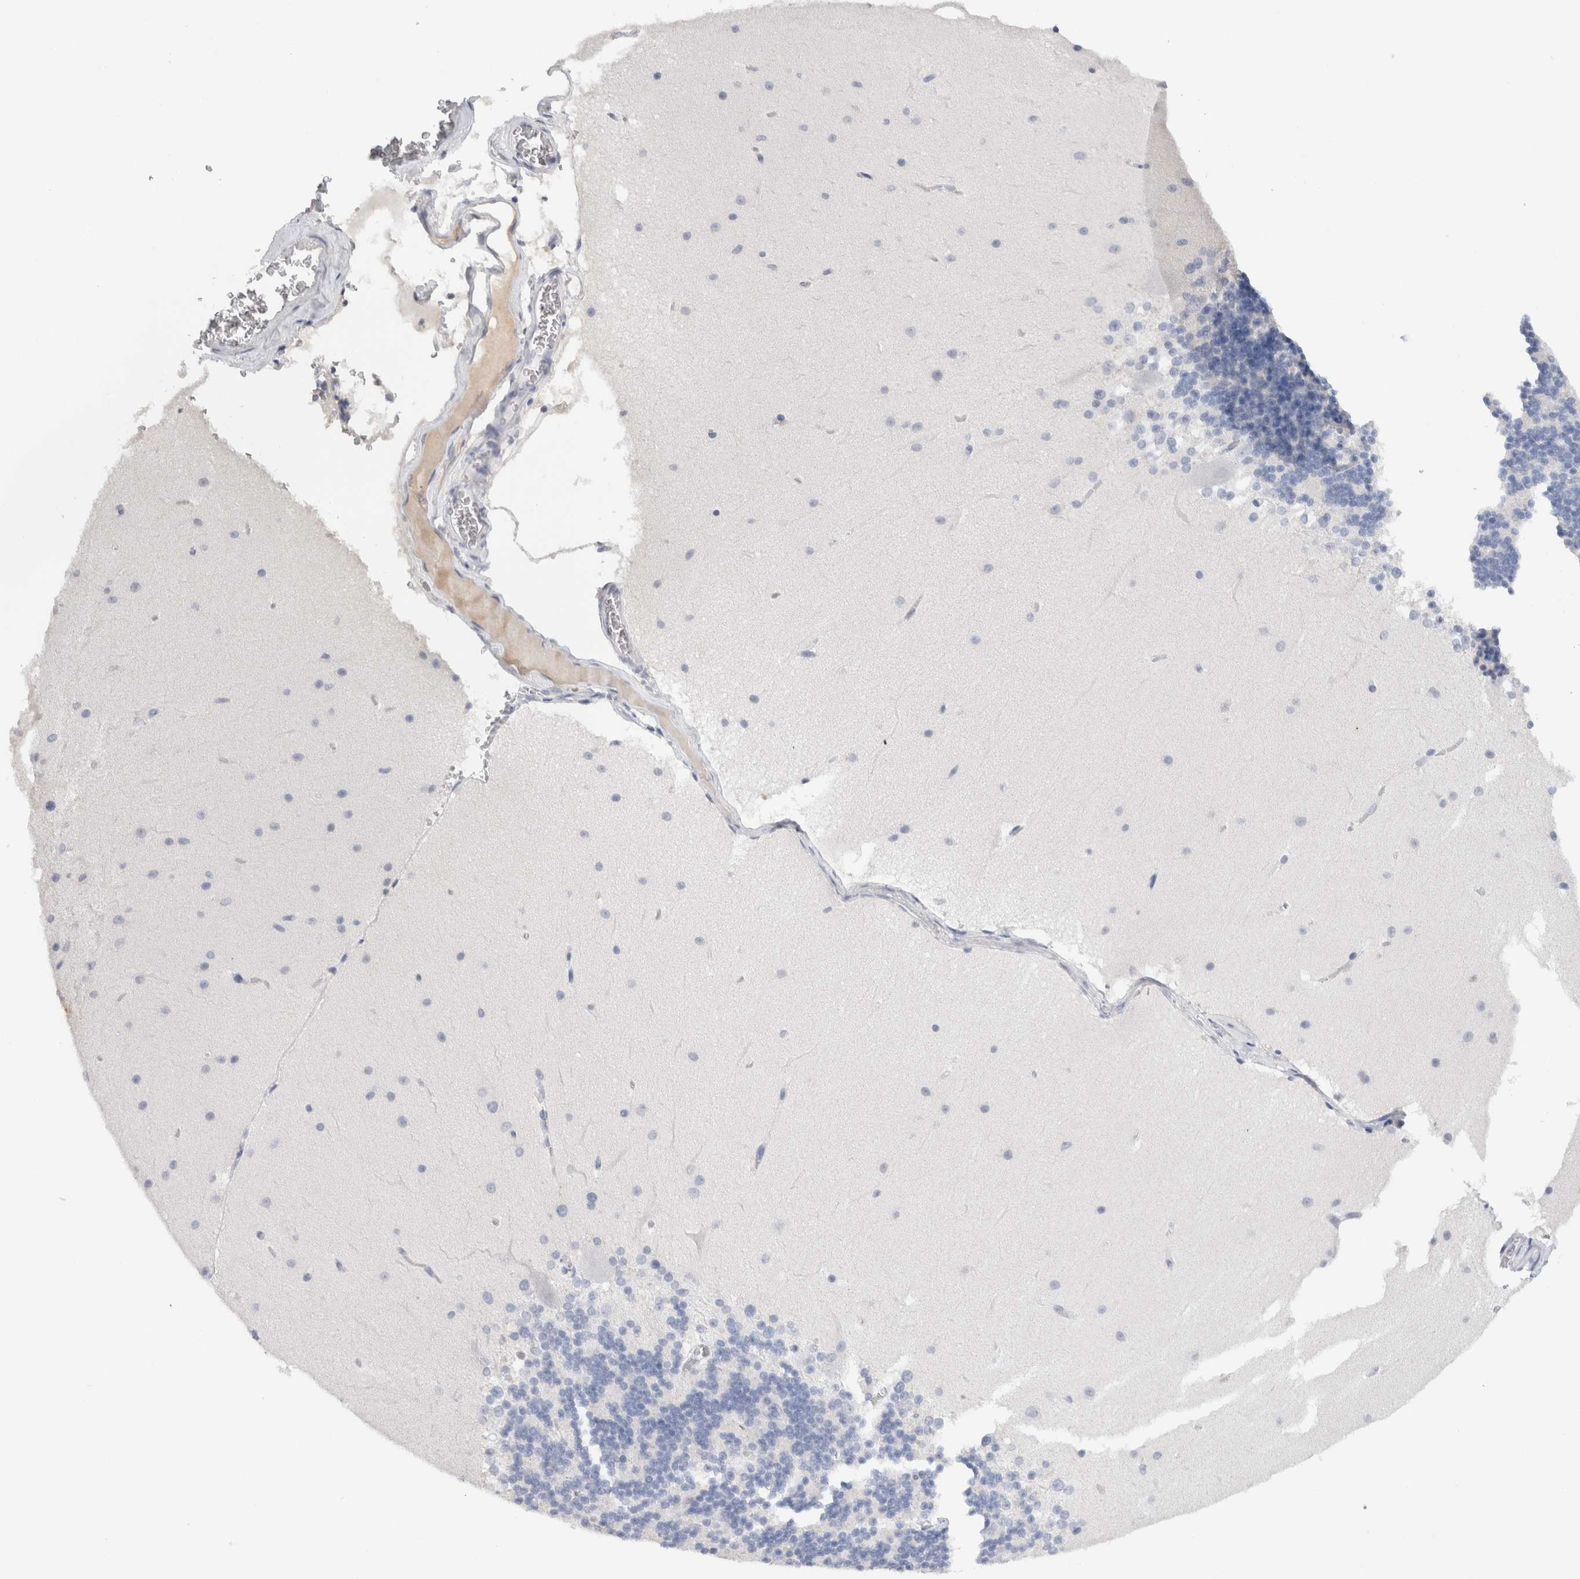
{"staining": {"intensity": "negative", "quantity": "none", "location": "none"}, "tissue": "cerebellum", "cell_type": "Cells in granular layer", "image_type": "normal", "snomed": [{"axis": "morphology", "description": "Normal tissue, NOS"}, {"axis": "topography", "description": "Cerebellum"}], "caption": "Protein analysis of unremarkable cerebellum reveals no significant expression in cells in granular layer. Brightfield microscopy of immunohistochemistry stained with DAB (3,3'-diaminobenzidine) (brown) and hematoxylin (blue), captured at high magnification.", "gene": "LAMP3", "patient": {"sex": "female", "age": 19}}